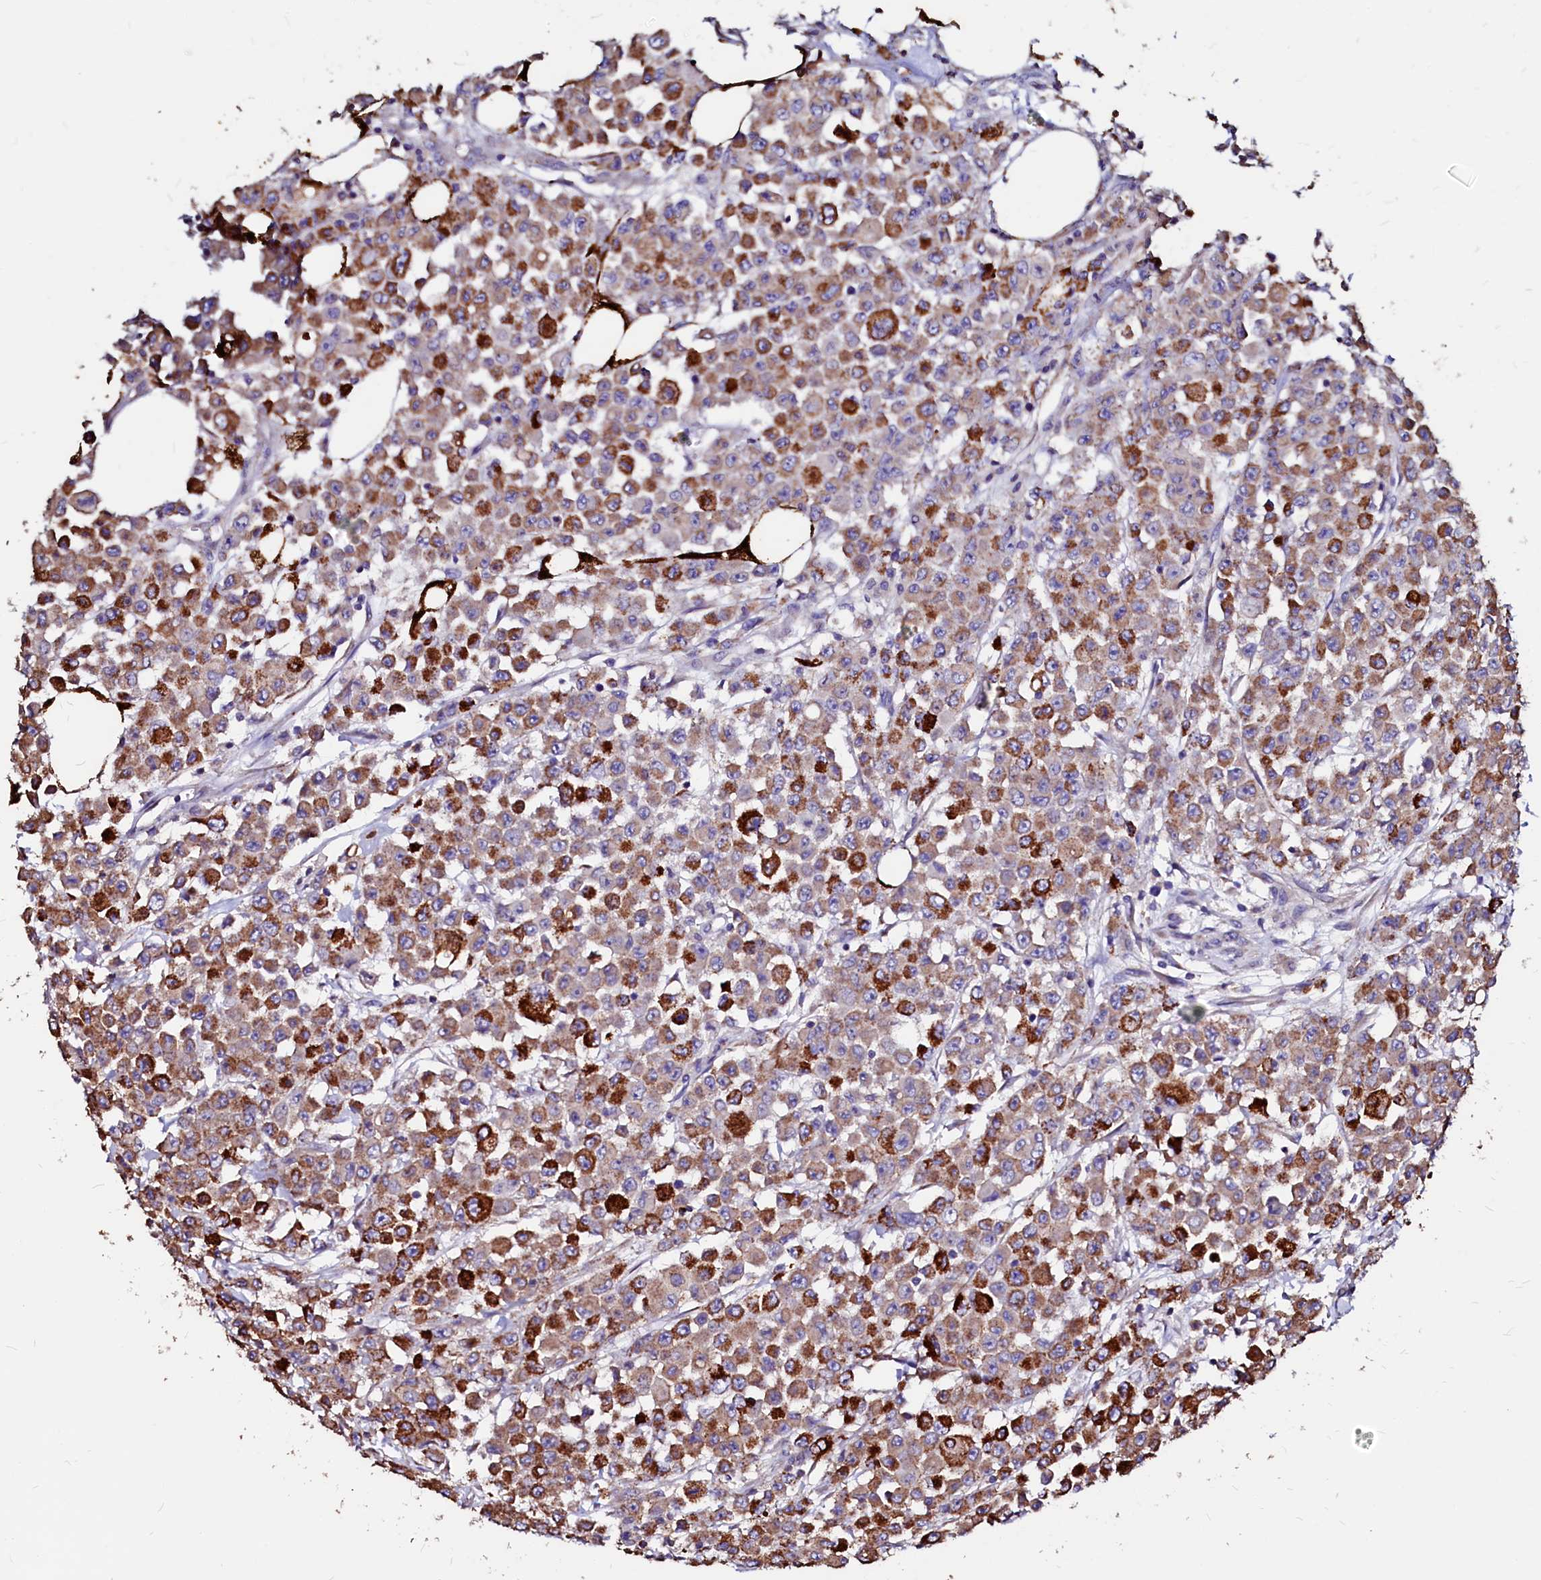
{"staining": {"intensity": "strong", "quantity": "25%-75%", "location": "cytoplasmic/membranous"}, "tissue": "colorectal cancer", "cell_type": "Tumor cells", "image_type": "cancer", "snomed": [{"axis": "morphology", "description": "Adenocarcinoma, NOS"}, {"axis": "topography", "description": "Colon"}], "caption": "Approximately 25%-75% of tumor cells in human colorectal cancer (adenocarcinoma) exhibit strong cytoplasmic/membranous protein staining as visualized by brown immunohistochemical staining.", "gene": "MAOB", "patient": {"sex": "male", "age": 51}}